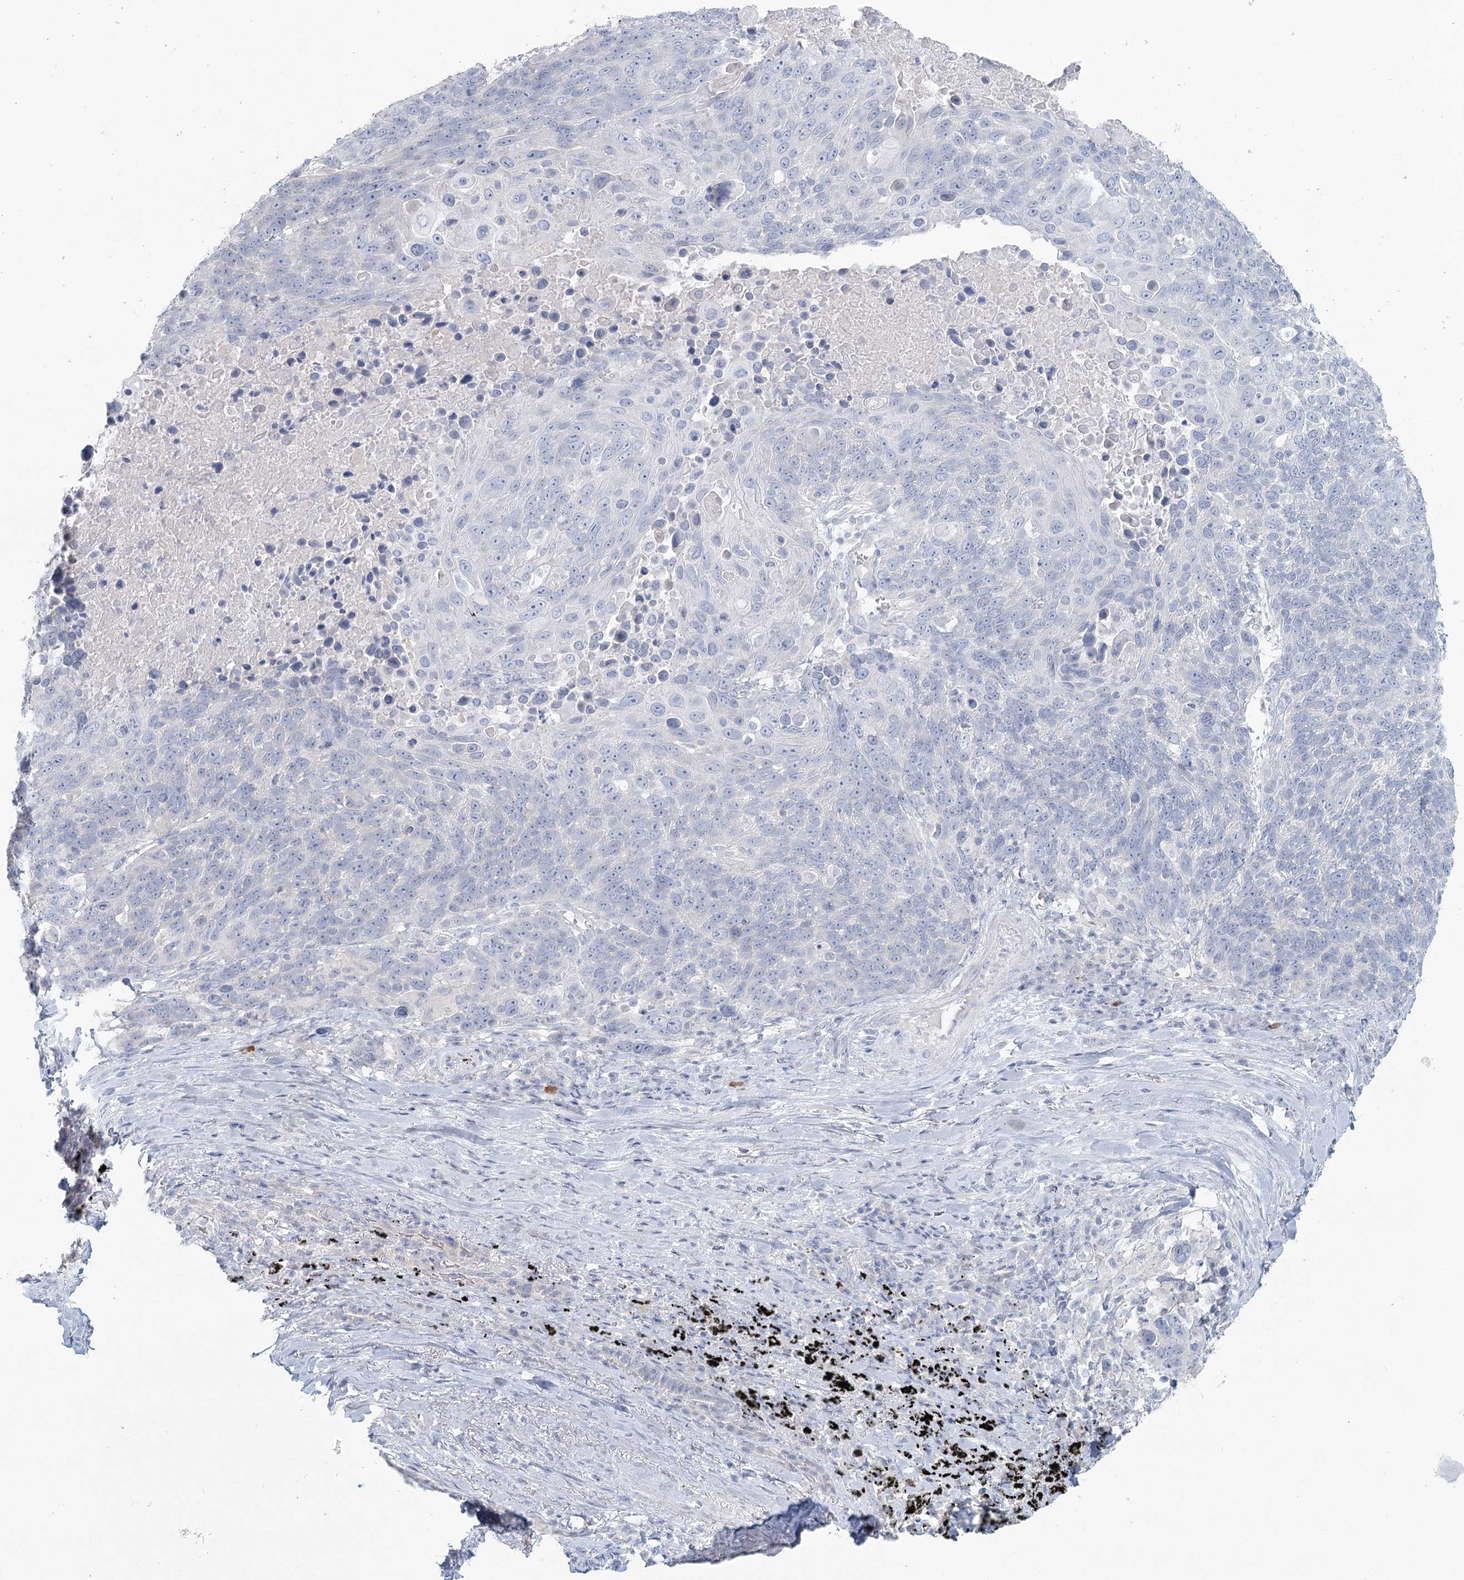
{"staining": {"intensity": "negative", "quantity": "none", "location": "none"}, "tissue": "lung cancer", "cell_type": "Tumor cells", "image_type": "cancer", "snomed": [{"axis": "morphology", "description": "Squamous cell carcinoma, NOS"}, {"axis": "topography", "description": "Lung"}], "caption": "Immunohistochemistry photomicrograph of neoplastic tissue: human lung cancer stained with DAB exhibits no significant protein staining in tumor cells.", "gene": "LRP2BP", "patient": {"sex": "male", "age": 66}}